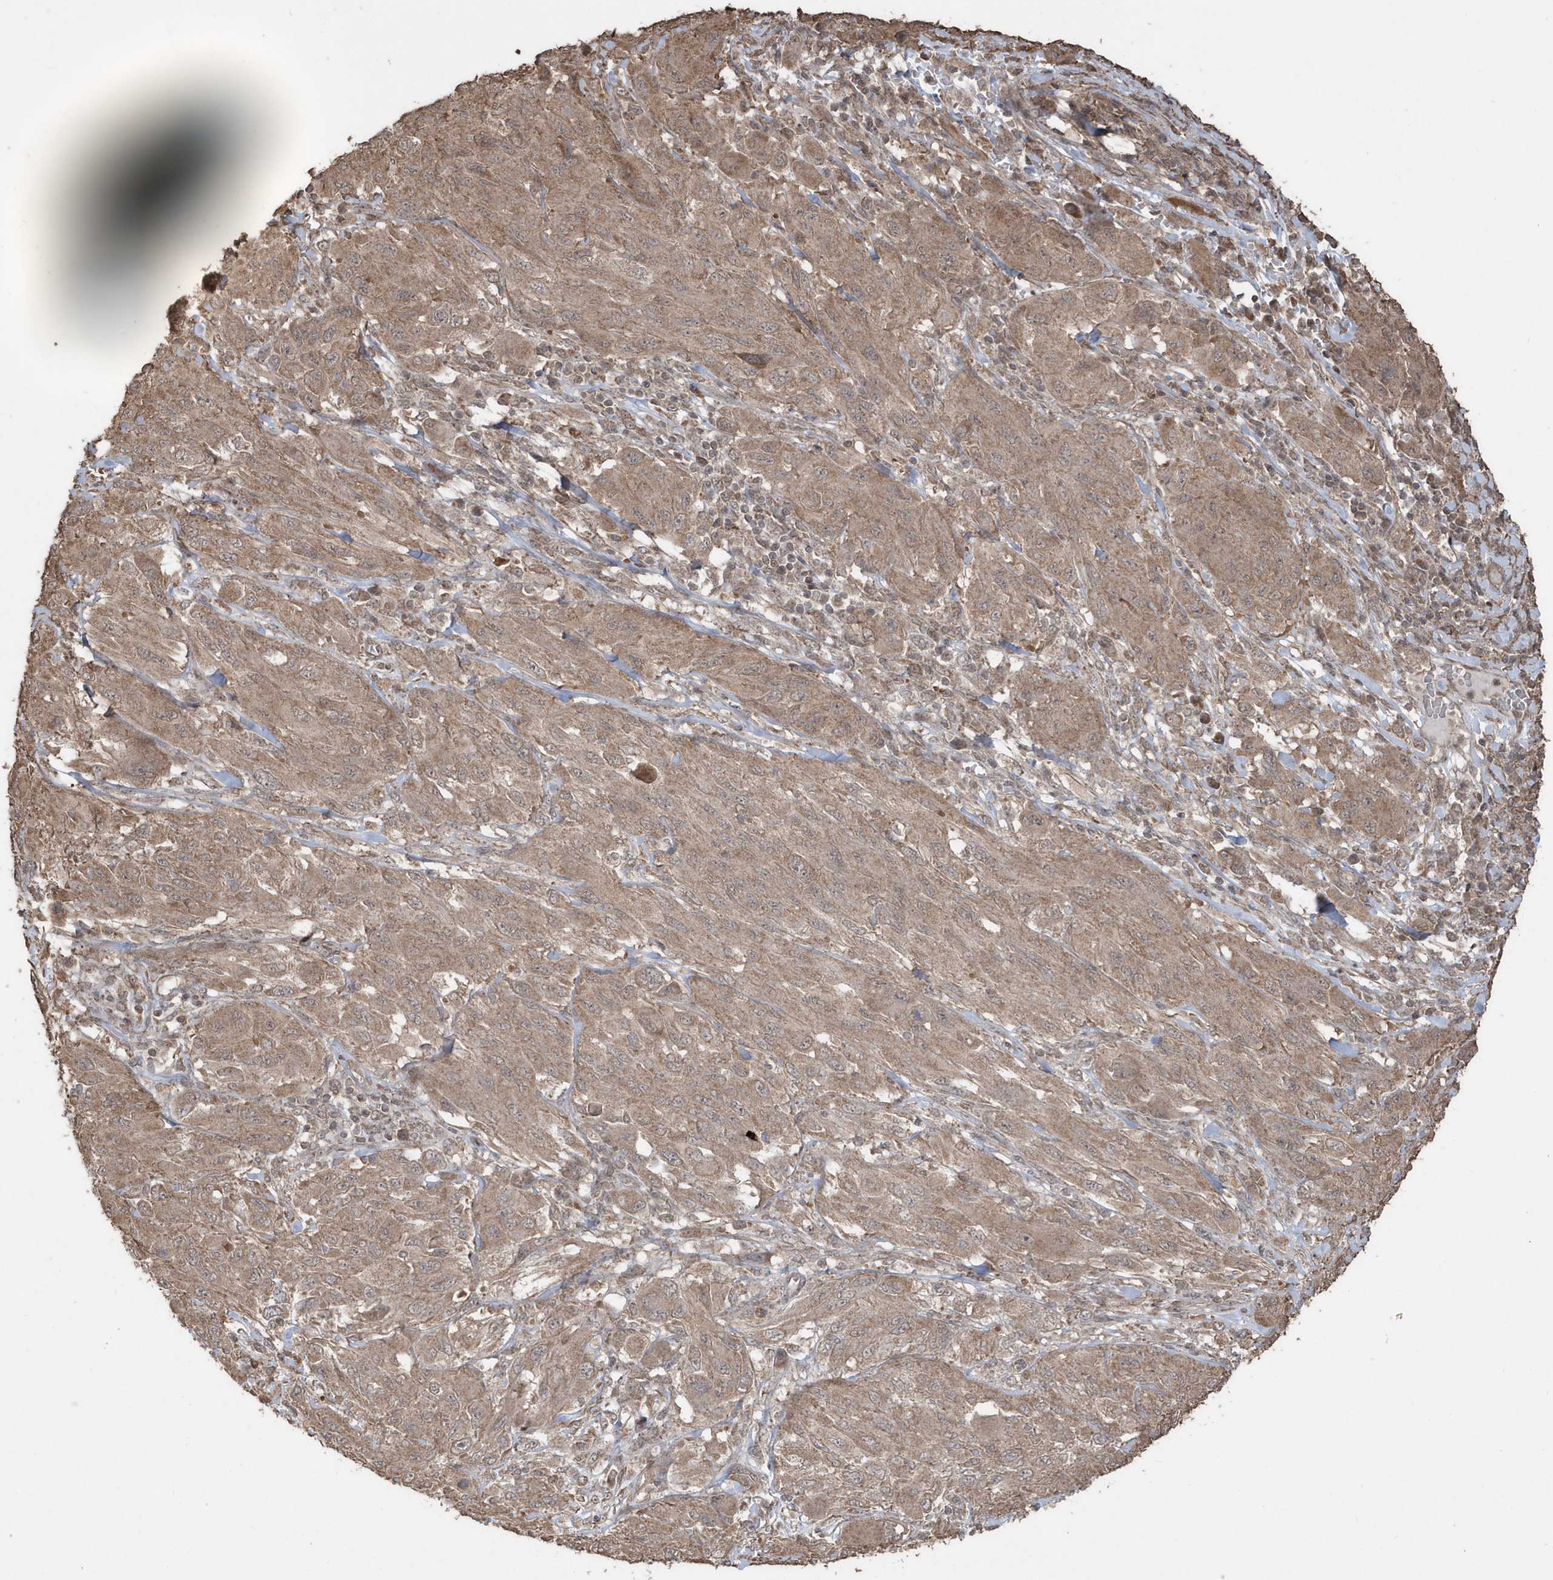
{"staining": {"intensity": "moderate", "quantity": ">75%", "location": "cytoplasmic/membranous"}, "tissue": "melanoma", "cell_type": "Tumor cells", "image_type": "cancer", "snomed": [{"axis": "morphology", "description": "Malignant melanoma, NOS"}, {"axis": "topography", "description": "Skin"}], "caption": "Protein staining of melanoma tissue shows moderate cytoplasmic/membranous staining in about >75% of tumor cells.", "gene": "PAXBP1", "patient": {"sex": "female", "age": 91}}